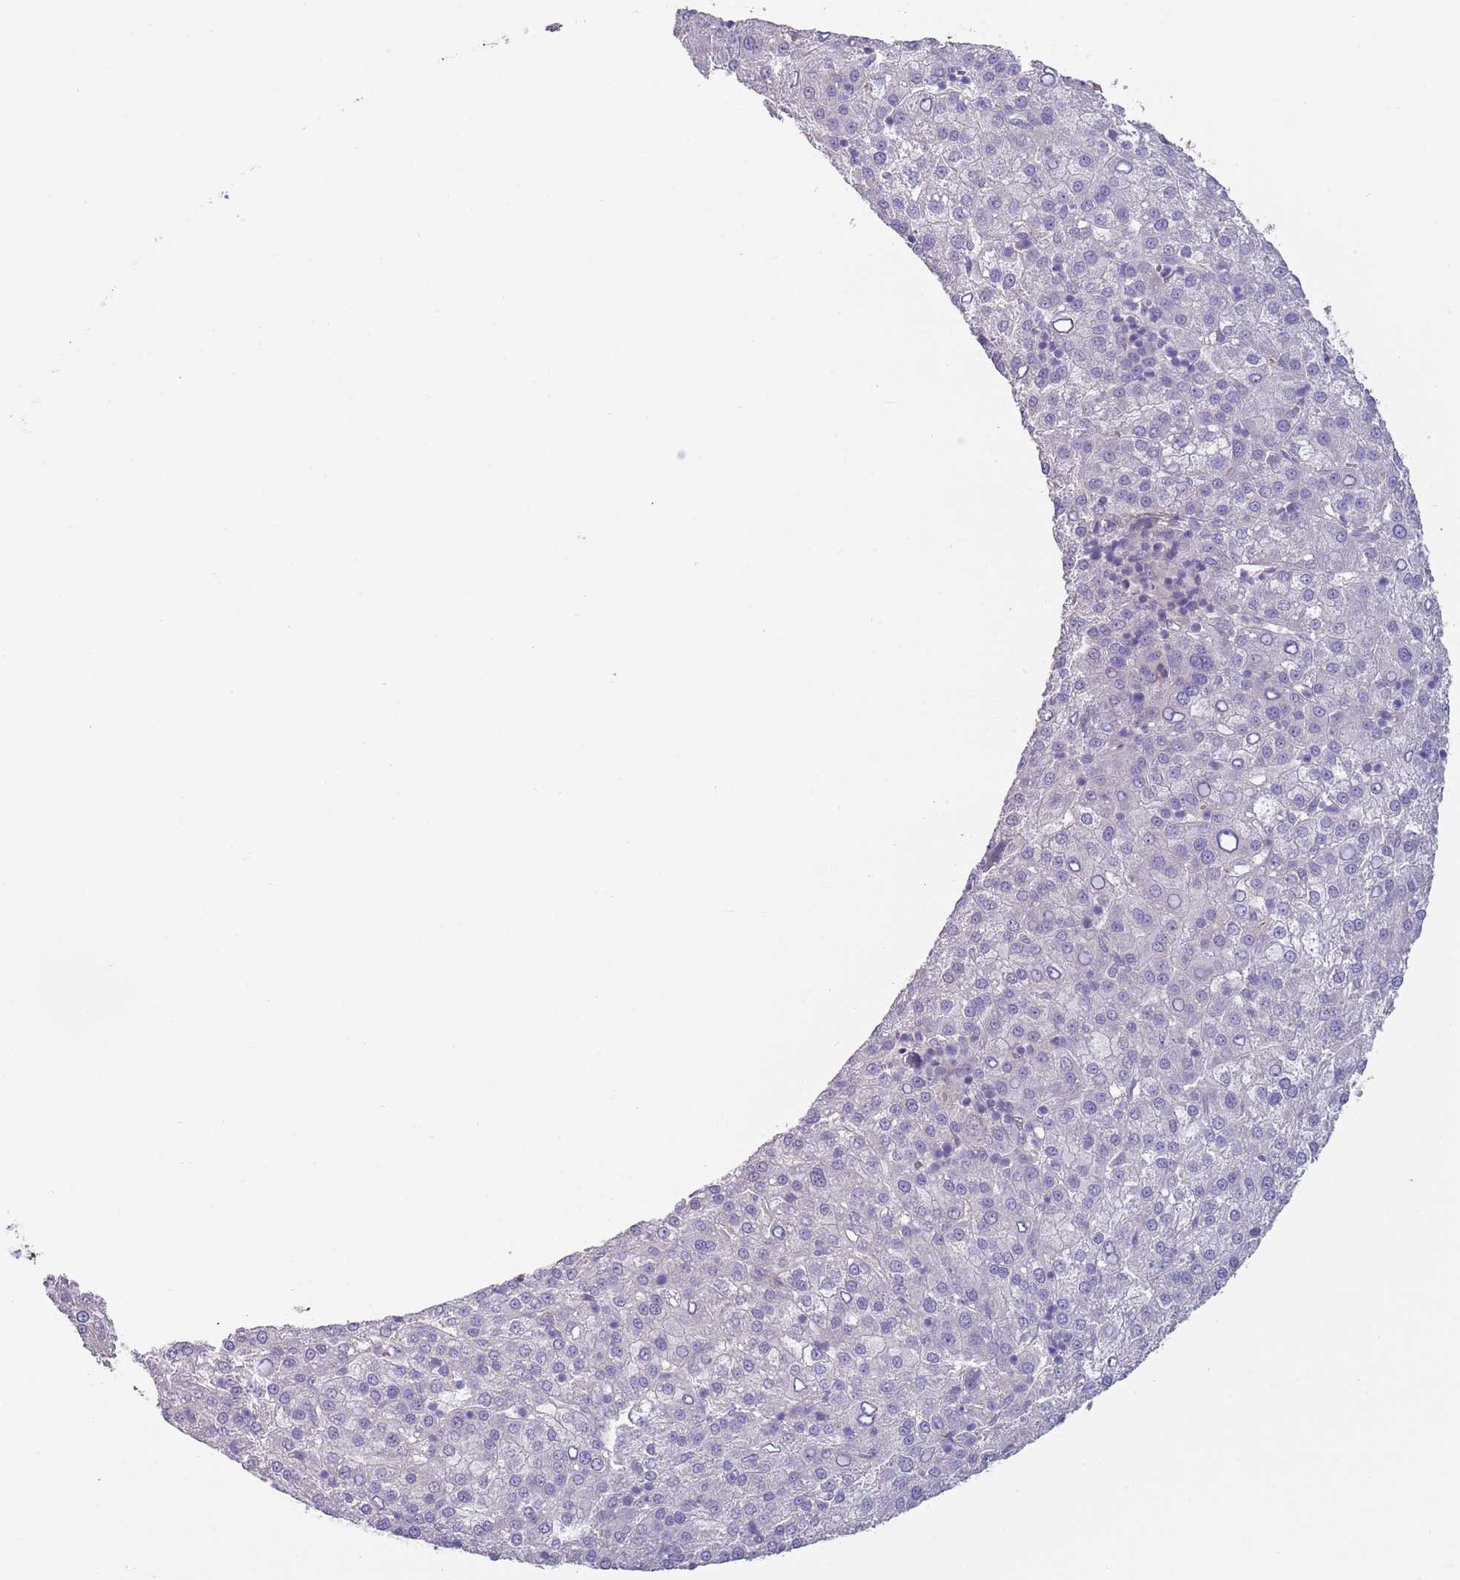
{"staining": {"intensity": "negative", "quantity": "none", "location": "none"}, "tissue": "liver cancer", "cell_type": "Tumor cells", "image_type": "cancer", "snomed": [{"axis": "morphology", "description": "Carcinoma, Hepatocellular, NOS"}, {"axis": "topography", "description": "Liver"}], "caption": "Tumor cells show no significant expression in hepatocellular carcinoma (liver).", "gene": "TINAGL1", "patient": {"sex": "female", "age": 58}}